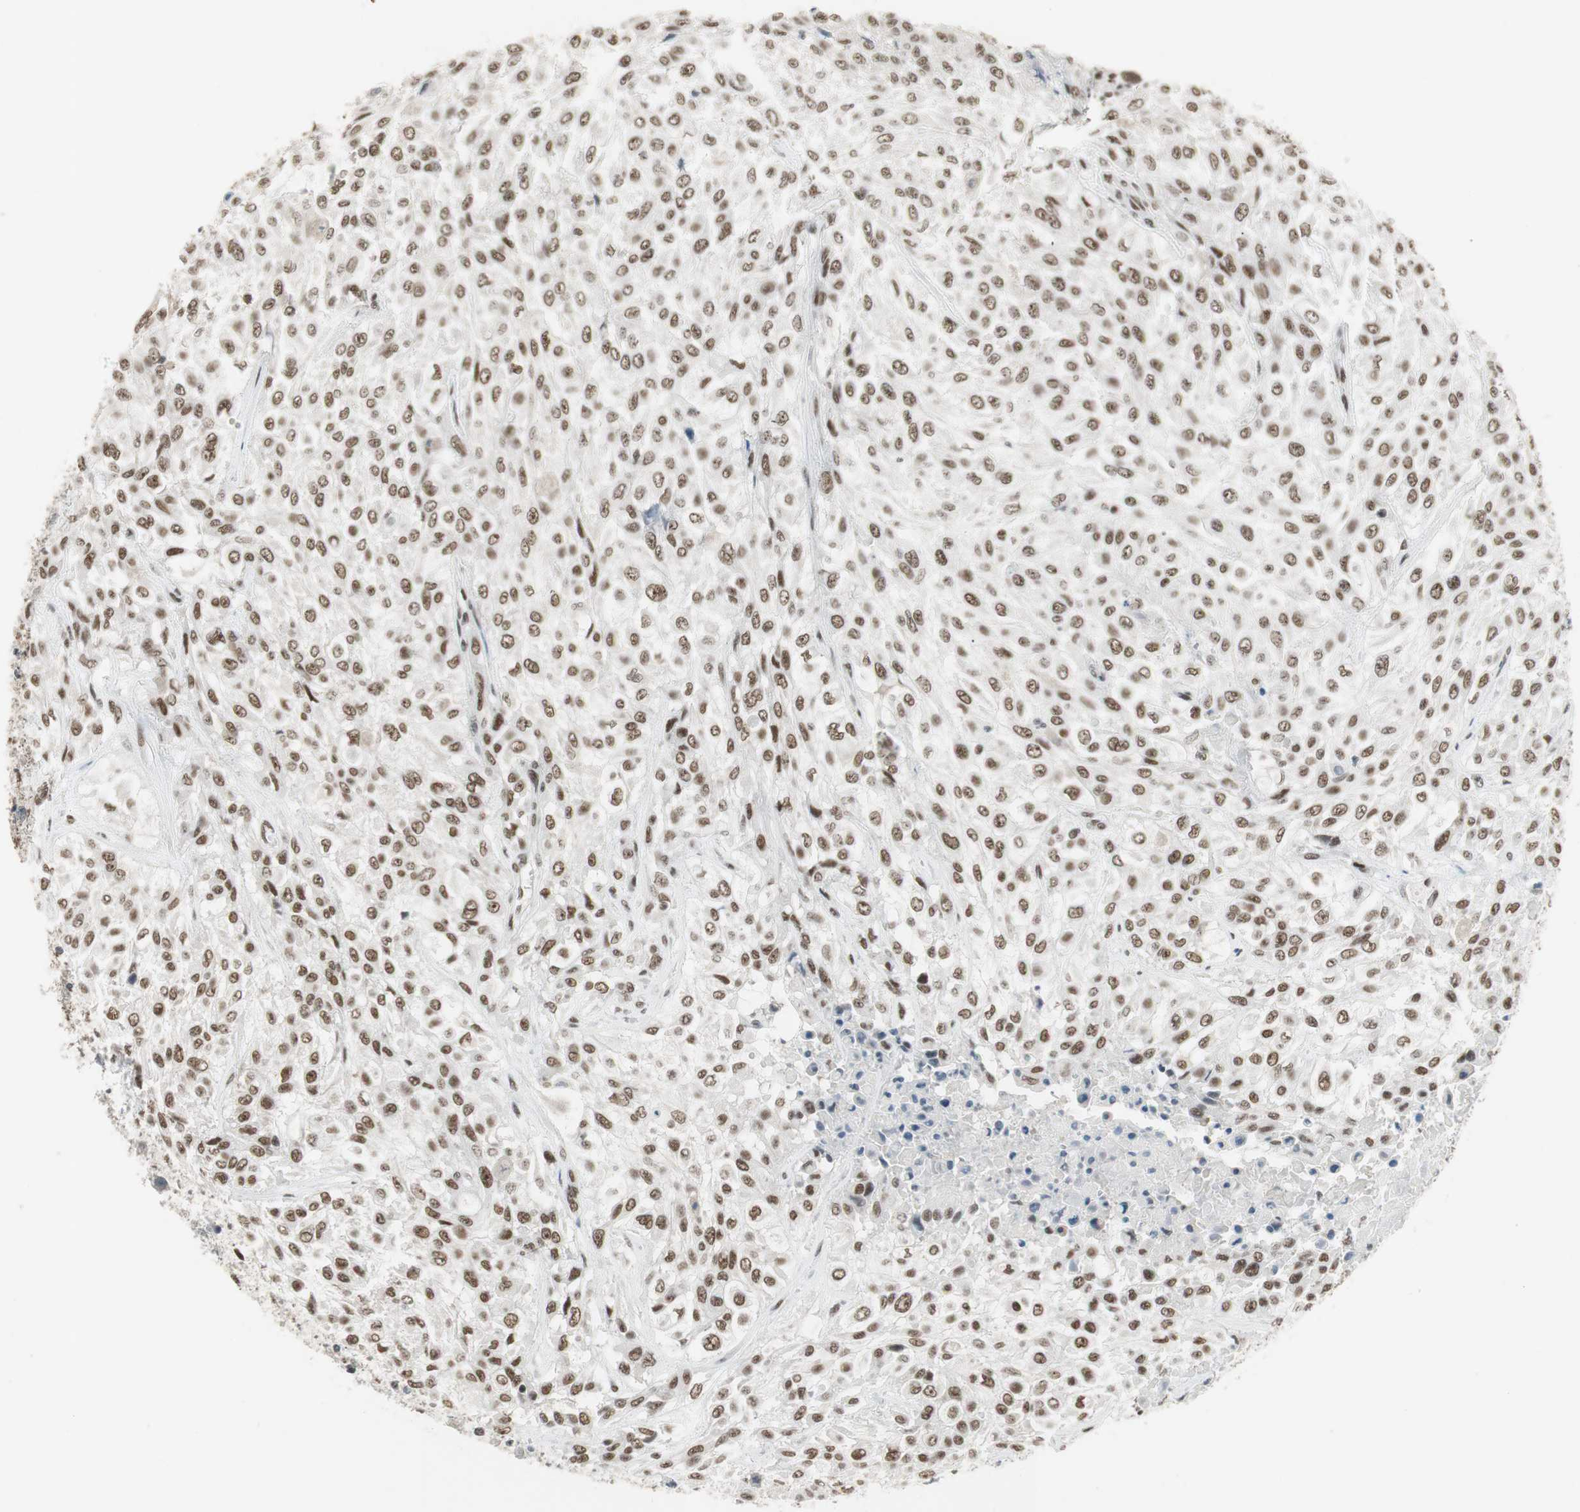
{"staining": {"intensity": "strong", "quantity": ">75%", "location": "nuclear"}, "tissue": "urothelial cancer", "cell_type": "Tumor cells", "image_type": "cancer", "snomed": [{"axis": "morphology", "description": "Urothelial carcinoma, High grade"}, {"axis": "topography", "description": "Urinary bladder"}], "caption": "Immunohistochemistry (IHC) of urothelial carcinoma (high-grade) displays high levels of strong nuclear expression in approximately >75% of tumor cells.", "gene": "RTF1", "patient": {"sex": "male", "age": 57}}